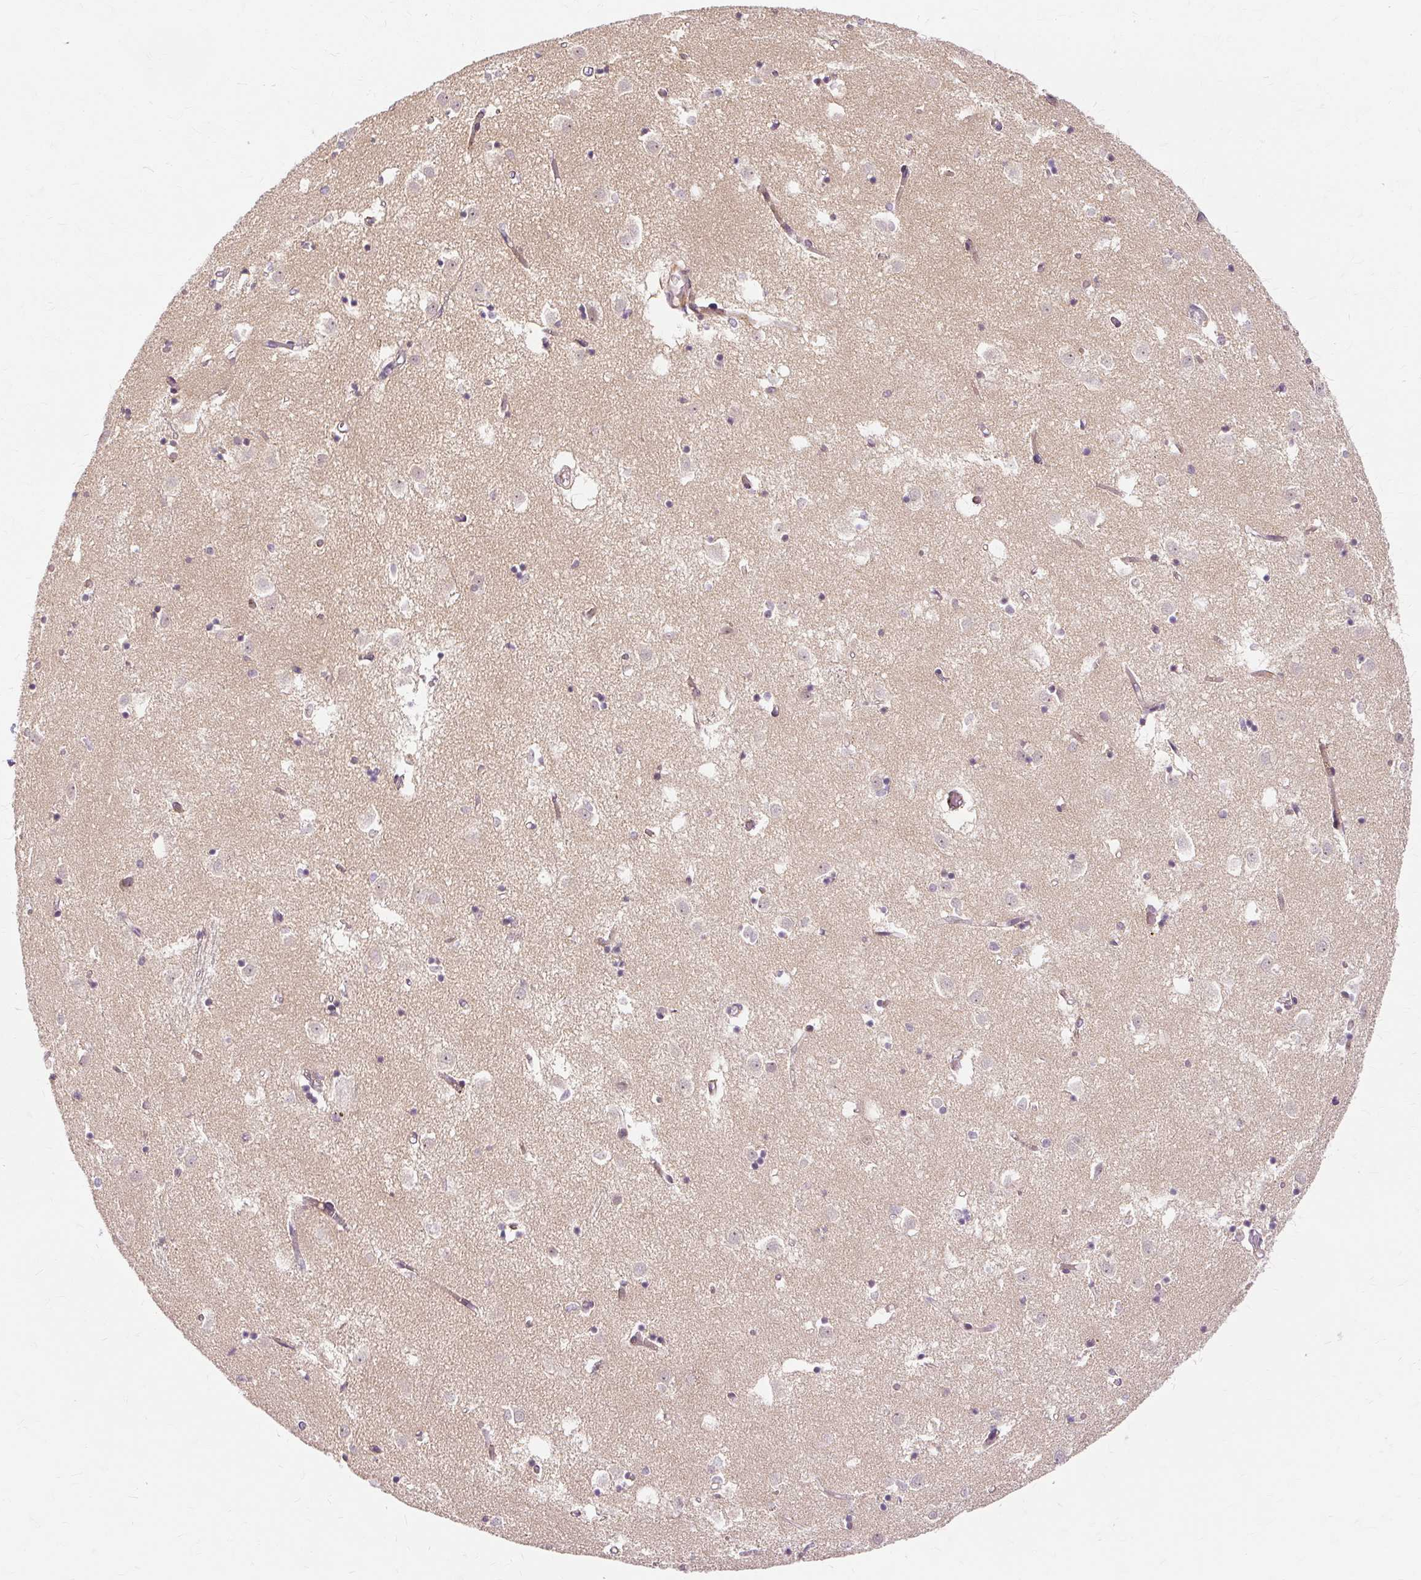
{"staining": {"intensity": "weak", "quantity": "25%-75%", "location": "cytoplasmic/membranous"}, "tissue": "caudate", "cell_type": "Glial cells", "image_type": "normal", "snomed": [{"axis": "morphology", "description": "Normal tissue, NOS"}, {"axis": "topography", "description": "Lateral ventricle wall"}], "caption": "Immunohistochemistry histopathology image of unremarkable caudate: human caudate stained using immunohistochemistry exhibits low levels of weak protein expression localized specifically in the cytoplasmic/membranous of glial cells, appearing as a cytoplasmic/membranous brown color.", "gene": "MMACHC", "patient": {"sex": "male", "age": 70}}